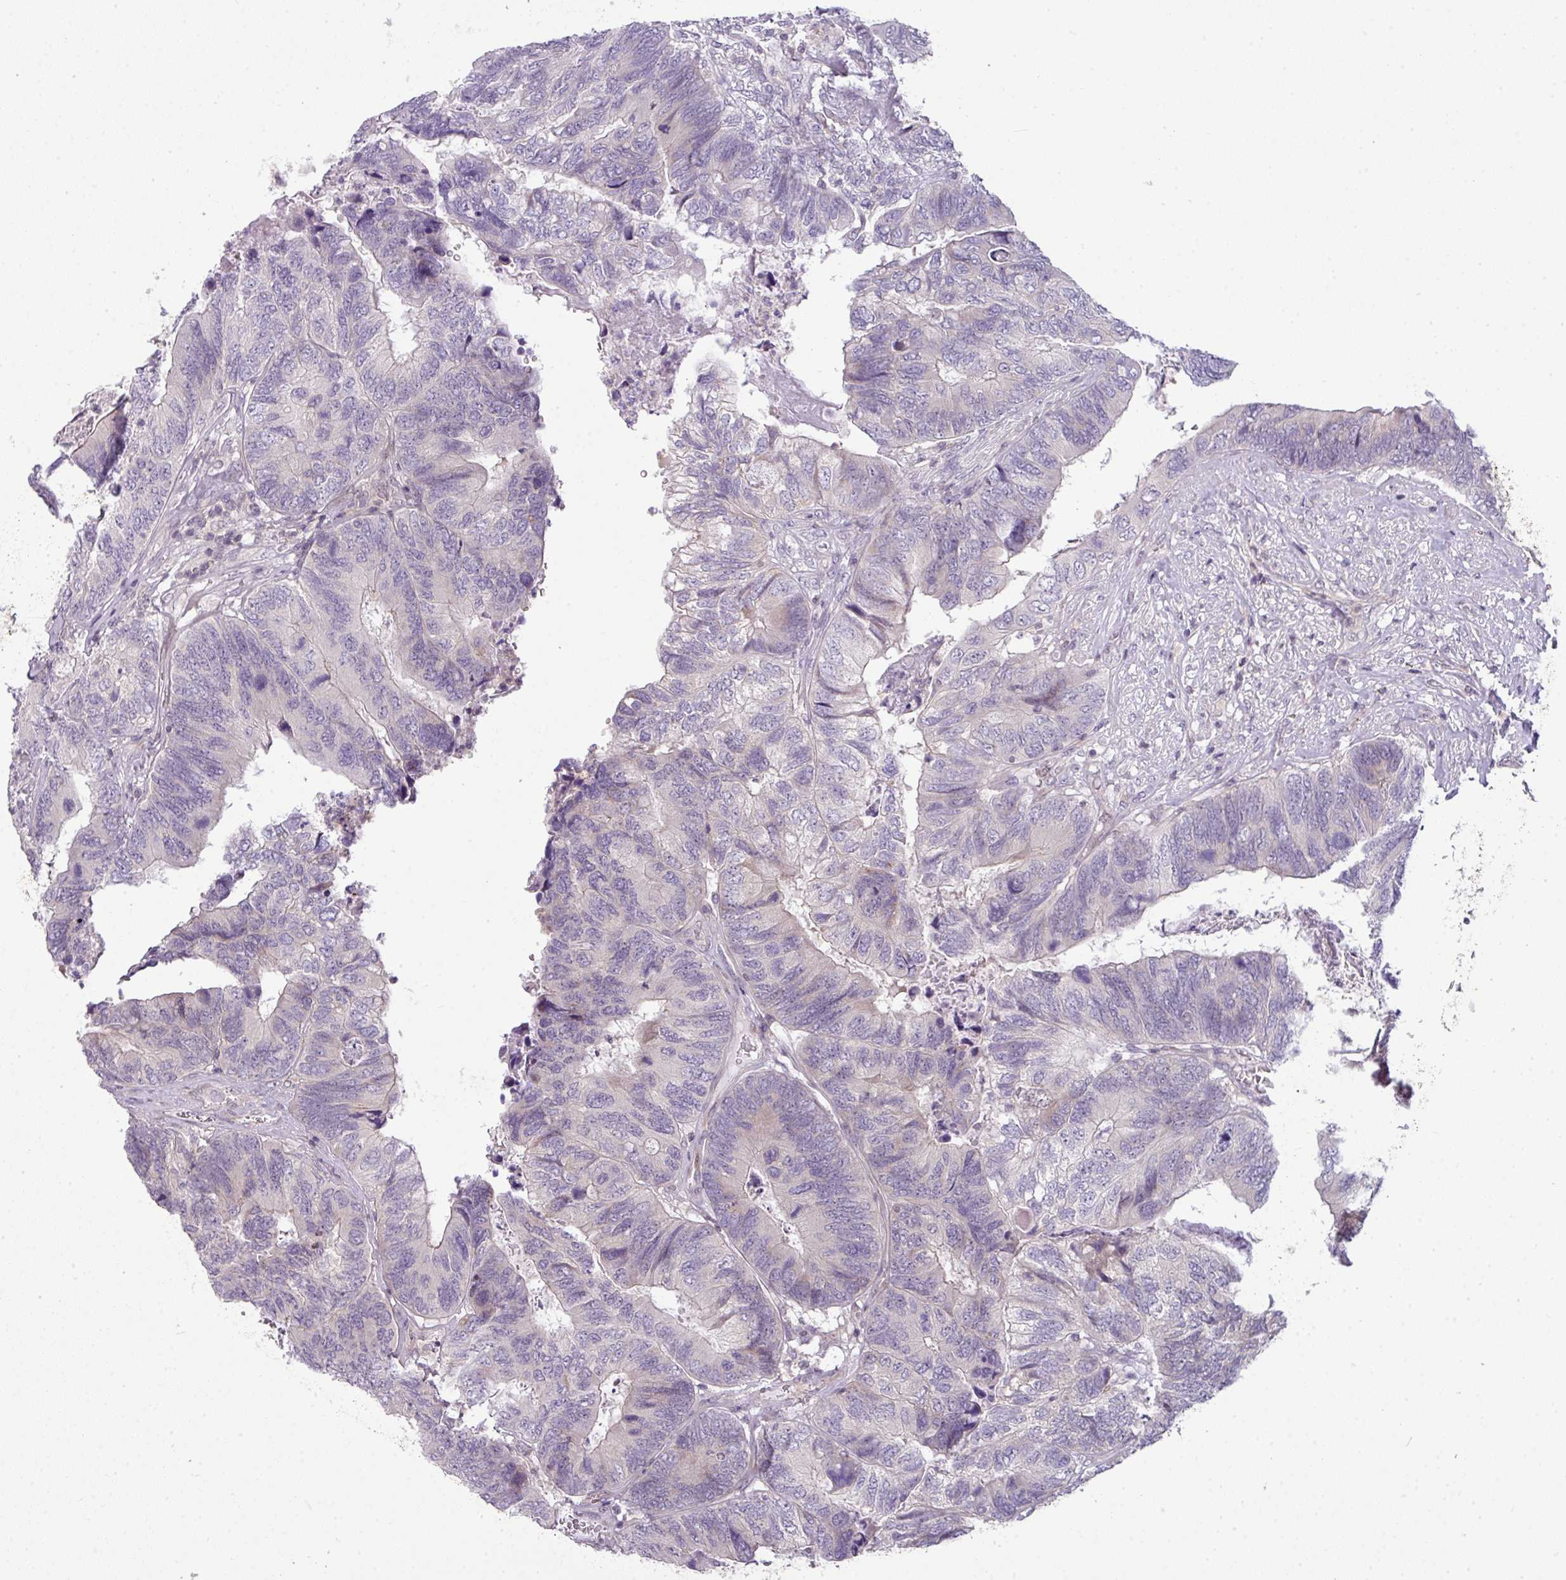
{"staining": {"intensity": "negative", "quantity": "none", "location": "none"}, "tissue": "colorectal cancer", "cell_type": "Tumor cells", "image_type": "cancer", "snomed": [{"axis": "morphology", "description": "Adenocarcinoma, NOS"}, {"axis": "topography", "description": "Colon"}], "caption": "Immunohistochemistry of colorectal adenocarcinoma exhibits no staining in tumor cells.", "gene": "STAT5A", "patient": {"sex": "female", "age": 67}}